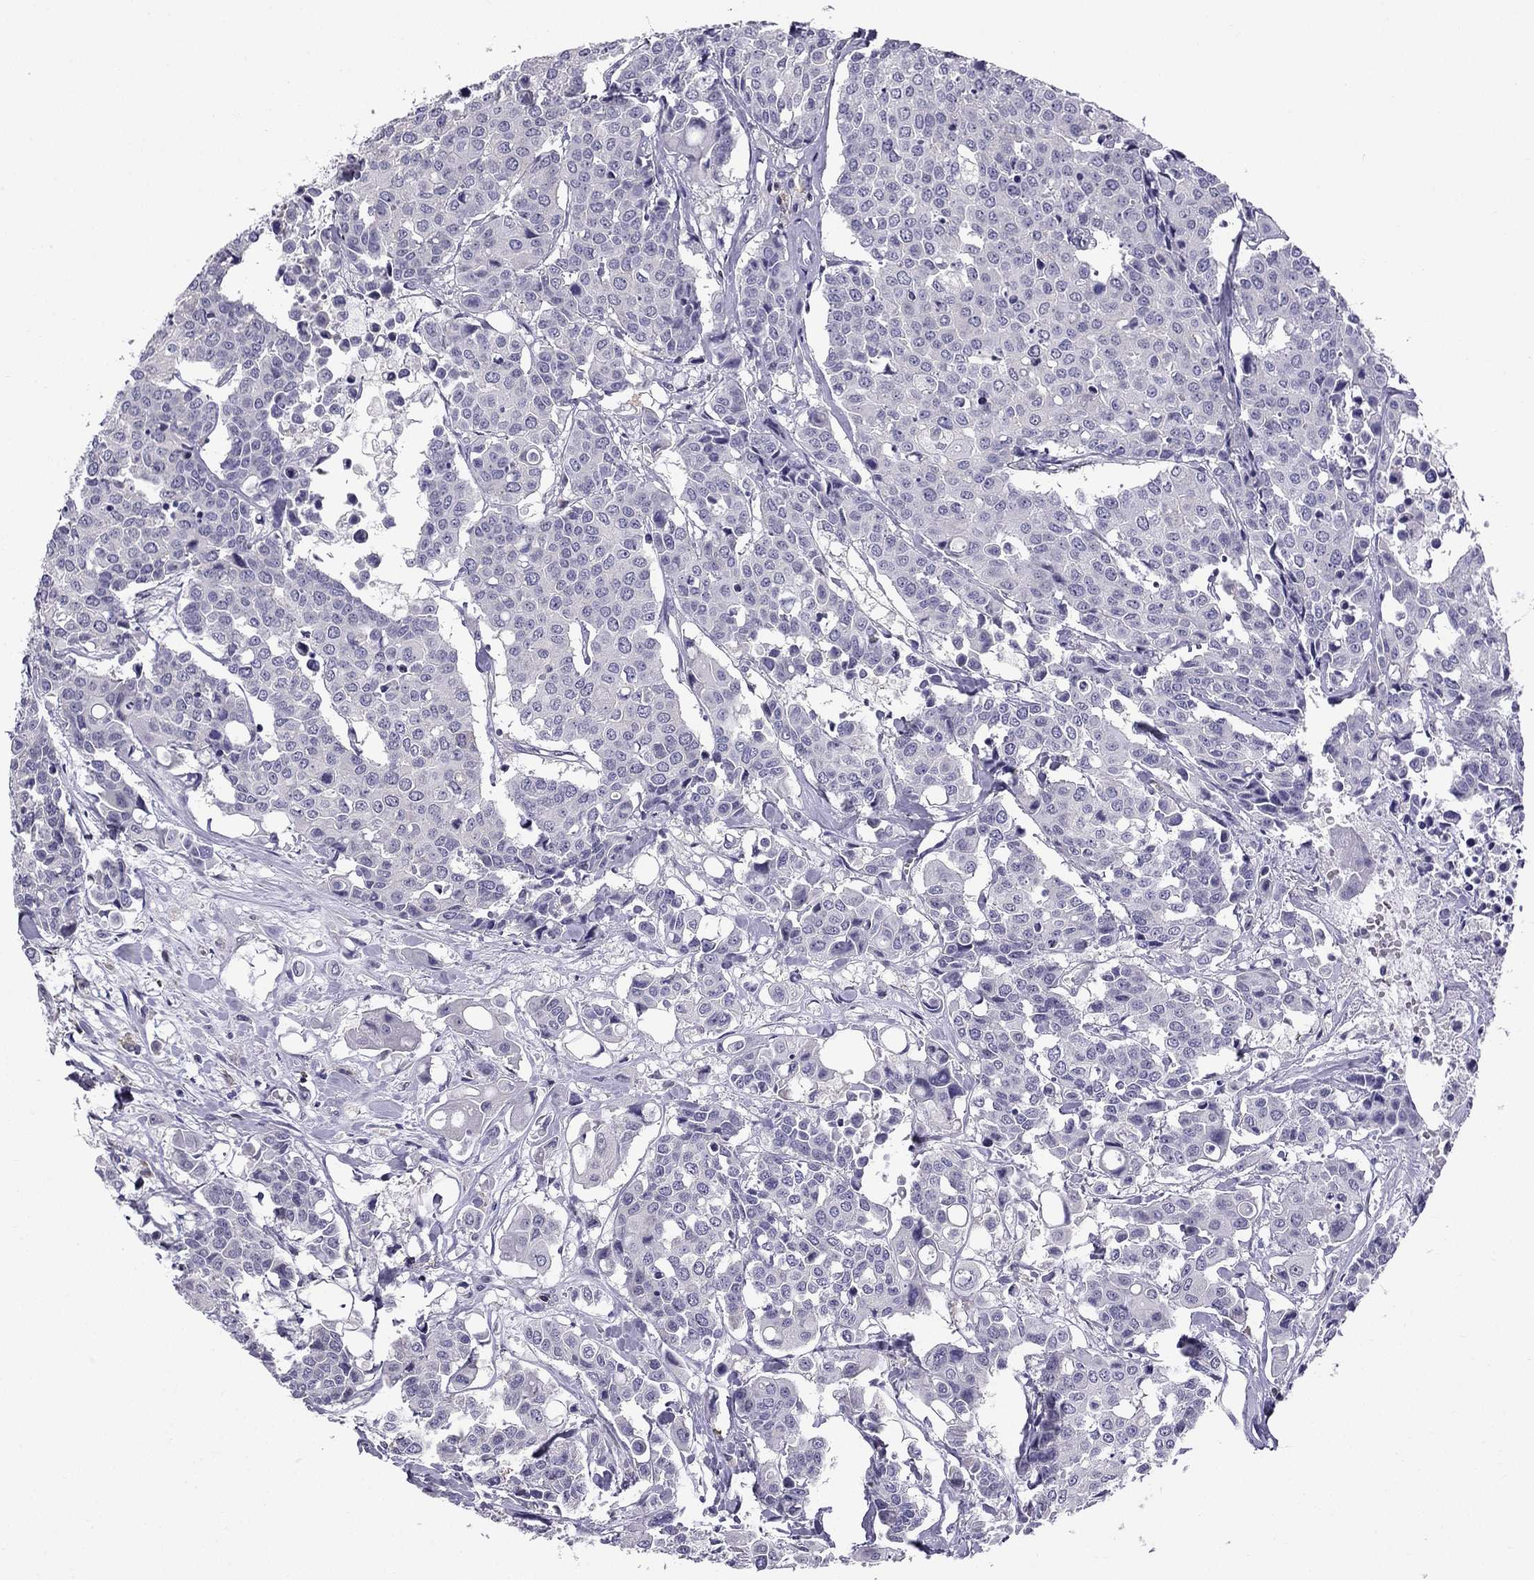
{"staining": {"intensity": "negative", "quantity": "none", "location": "none"}, "tissue": "carcinoid", "cell_type": "Tumor cells", "image_type": "cancer", "snomed": [{"axis": "morphology", "description": "Carcinoid, malignant, NOS"}, {"axis": "topography", "description": "Colon"}], "caption": "Tumor cells show no significant protein expression in malignant carcinoid.", "gene": "CCK", "patient": {"sex": "male", "age": 81}}